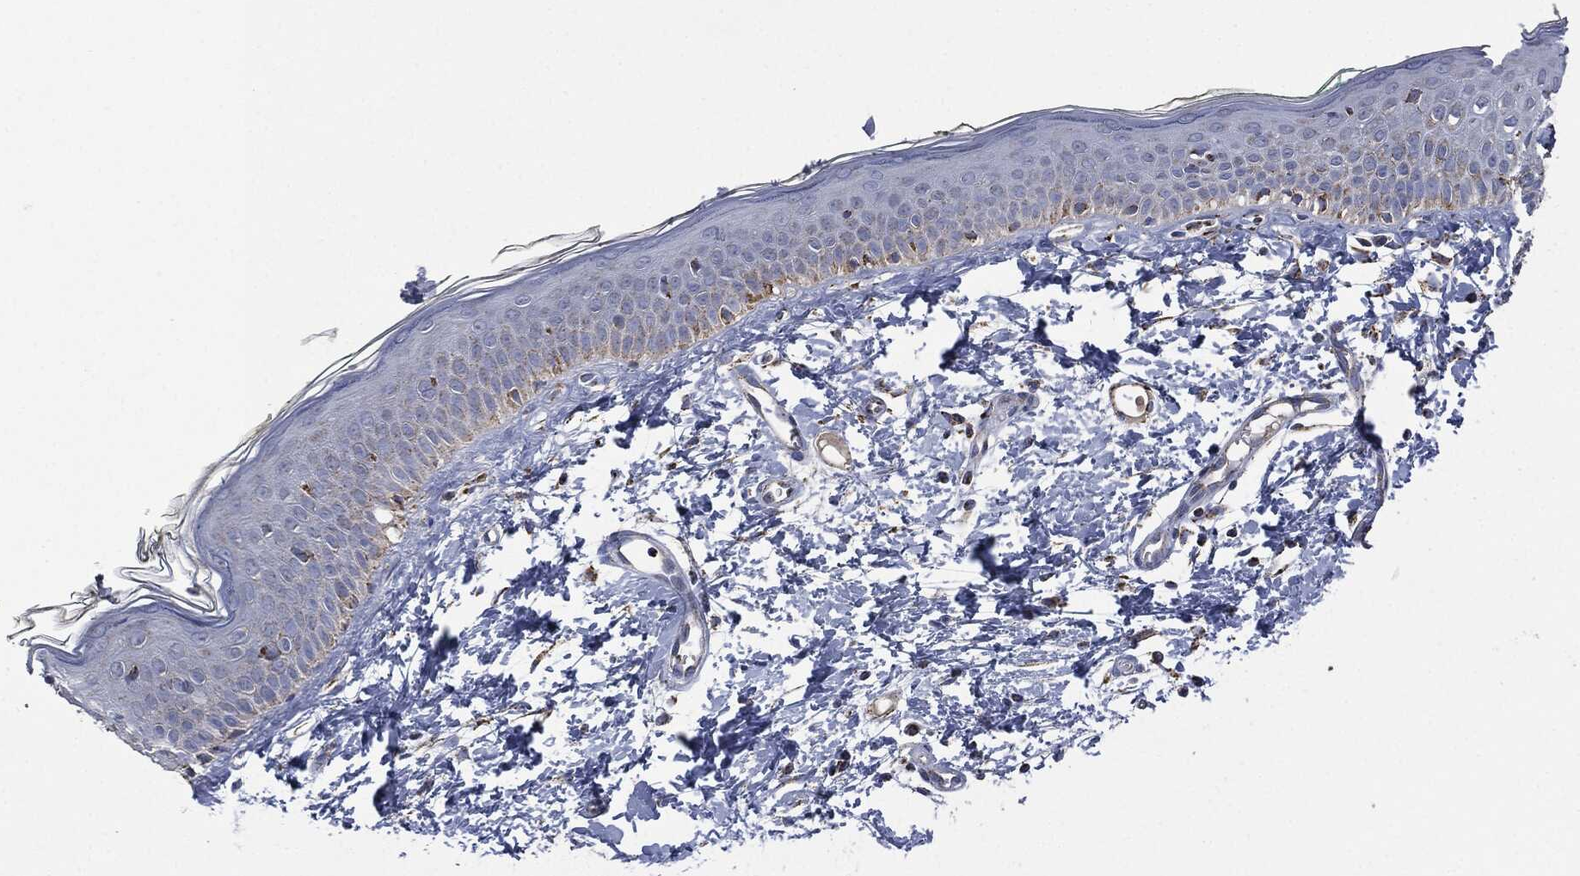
{"staining": {"intensity": "moderate", "quantity": "<25%", "location": "cytoplasmic/membranous"}, "tissue": "skin", "cell_type": "Fibroblasts", "image_type": "normal", "snomed": [{"axis": "morphology", "description": "Normal tissue, NOS"}, {"axis": "morphology", "description": "Basal cell carcinoma"}, {"axis": "topography", "description": "Skin"}], "caption": "Skin stained with immunohistochemistry demonstrates moderate cytoplasmic/membranous expression in approximately <25% of fibroblasts. Nuclei are stained in blue.", "gene": "RYK", "patient": {"sex": "male", "age": 33}}